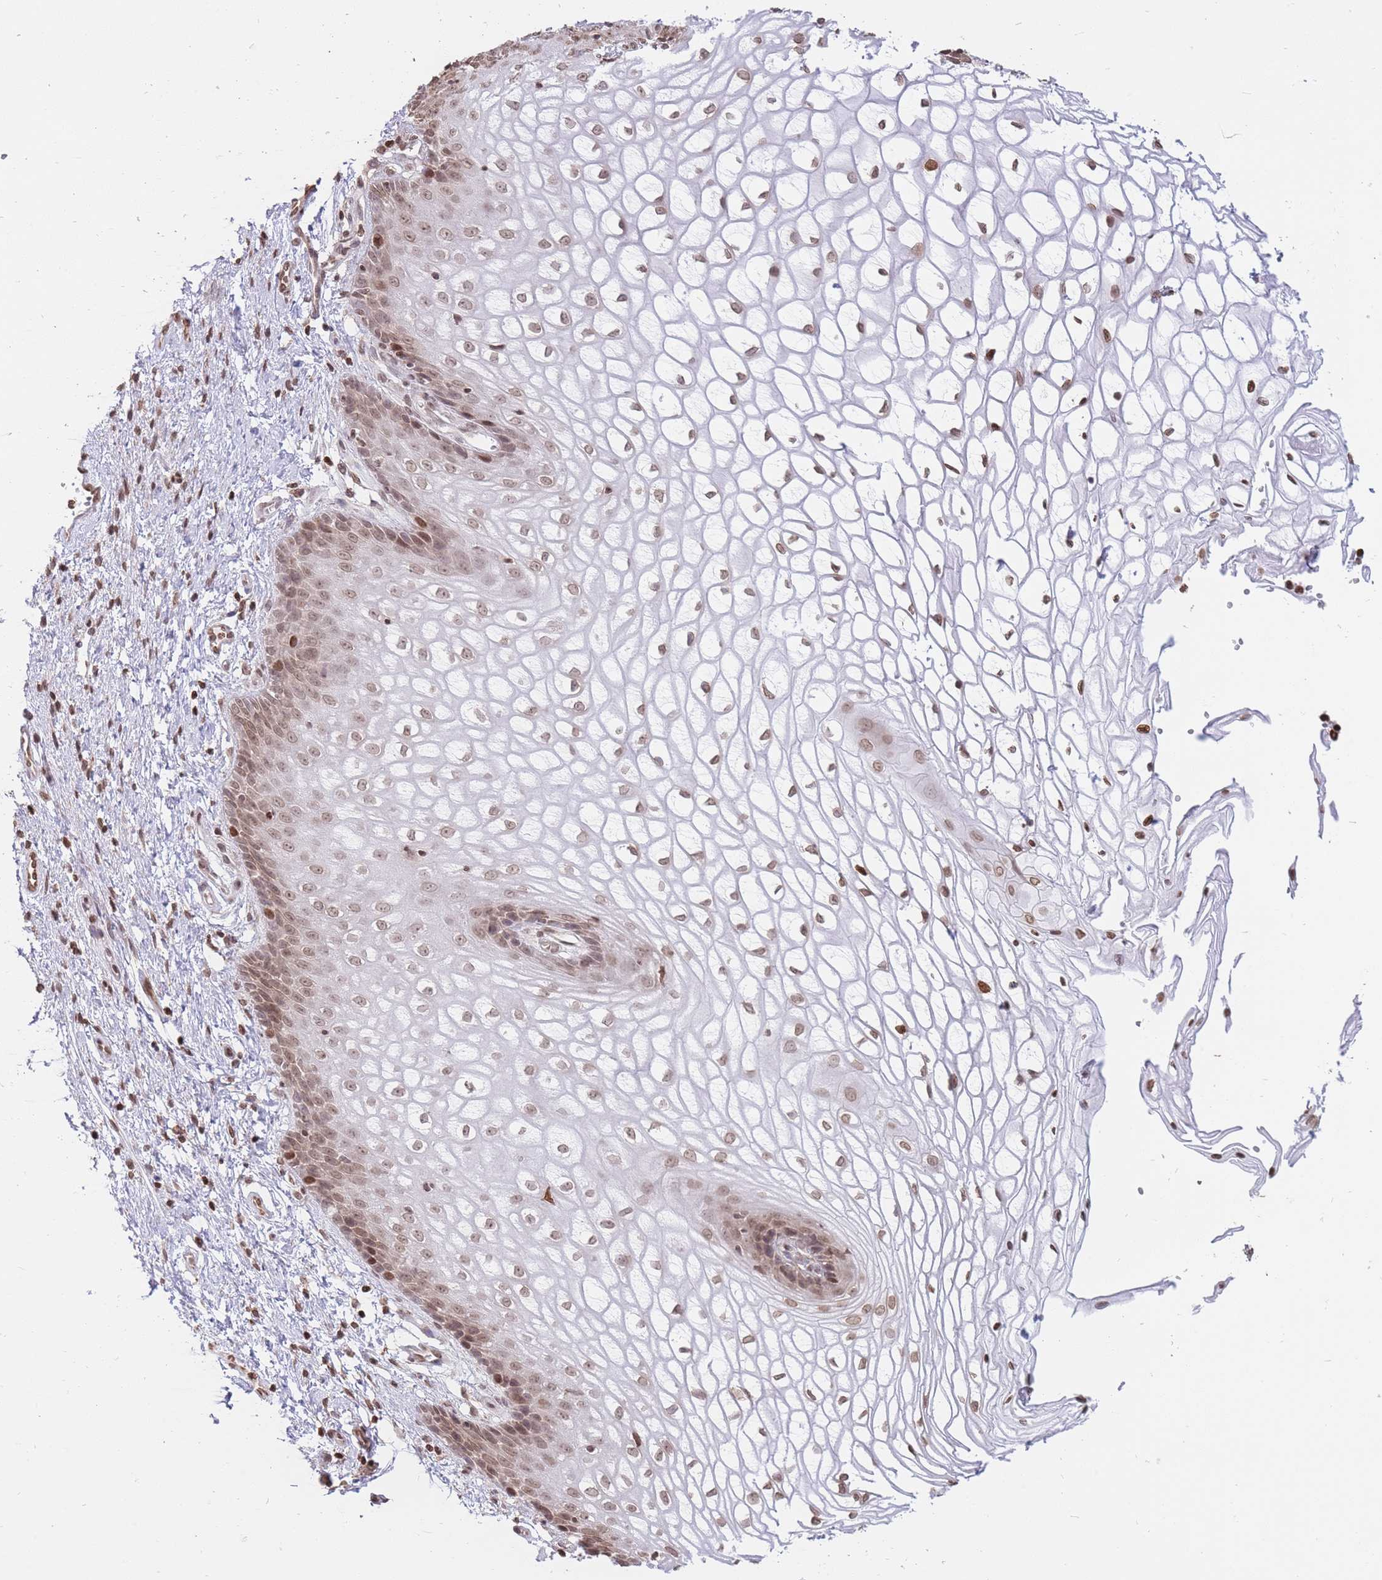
{"staining": {"intensity": "moderate", "quantity": ">75%", "location": "nuclear"}, "tissue": "vagina", "cell_type": "Squamous epithelial cells", "image_type": "normal", "snomed": [{"axis": "morphology", "description": "Normal tissue, NOS"}, {"axis": "topography", "description": "Vagina"}], "caption": "IHC staining of normal vagina, which displays medium levels of moderate nuclear staining in approximately >75% of squamous epithelial cells indicating moderate nuclear protein positivity. The staining was performed using DAB (brown) for protein detection and nuclei were counterstained in hematoxylin (blue).", "gene": "SHISAL1", "patient": {"sex": "female", "age": 34}}